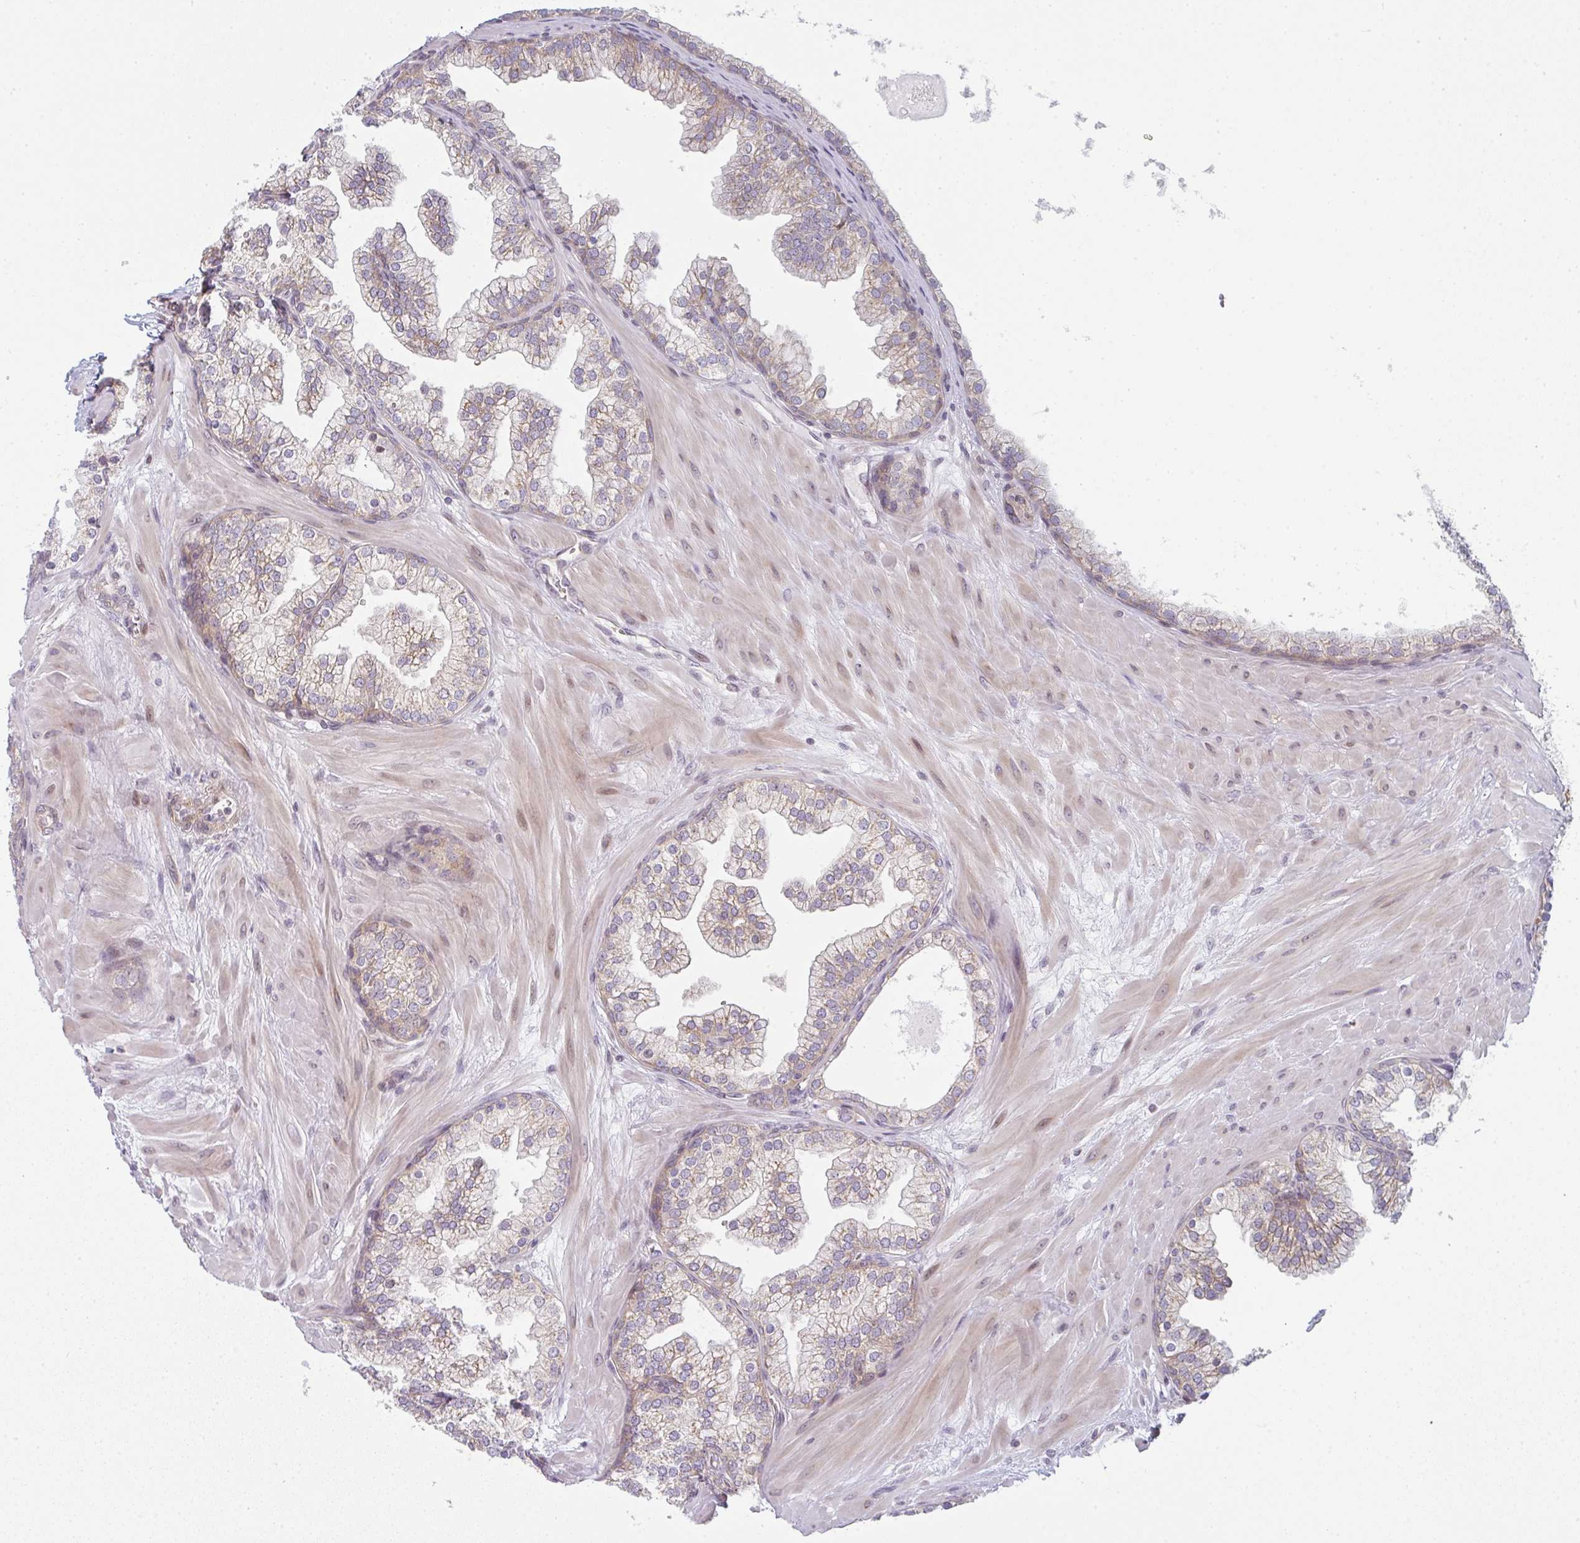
{"staining": {"intensity": "weak", "quantity": ">75%", "location": "cytoplasmic/membranous"}, "tissue": "prostate", "cell_type": "Glandular cells", "image_type": "normal", "snomed": [{"axis": "morphology", "description": "Normal tissue, NOS"}, {"axis": "topography", "description": "Prostate"}, {"axis": "topography", "description": "Peripheral nerve tissue"}], "caption": "Immunohistochemical staining of normal human prostate exhibits weak cytoplasmic/membranous protein staining in approximately >75% of glandular cells. The protein is stained brown, and the nuclei are stained in blue (DAB IHC with brightfield microscopy, high magnification).", "gene": "TMEM237", "patient": {"sex": "male", "age": 61}}